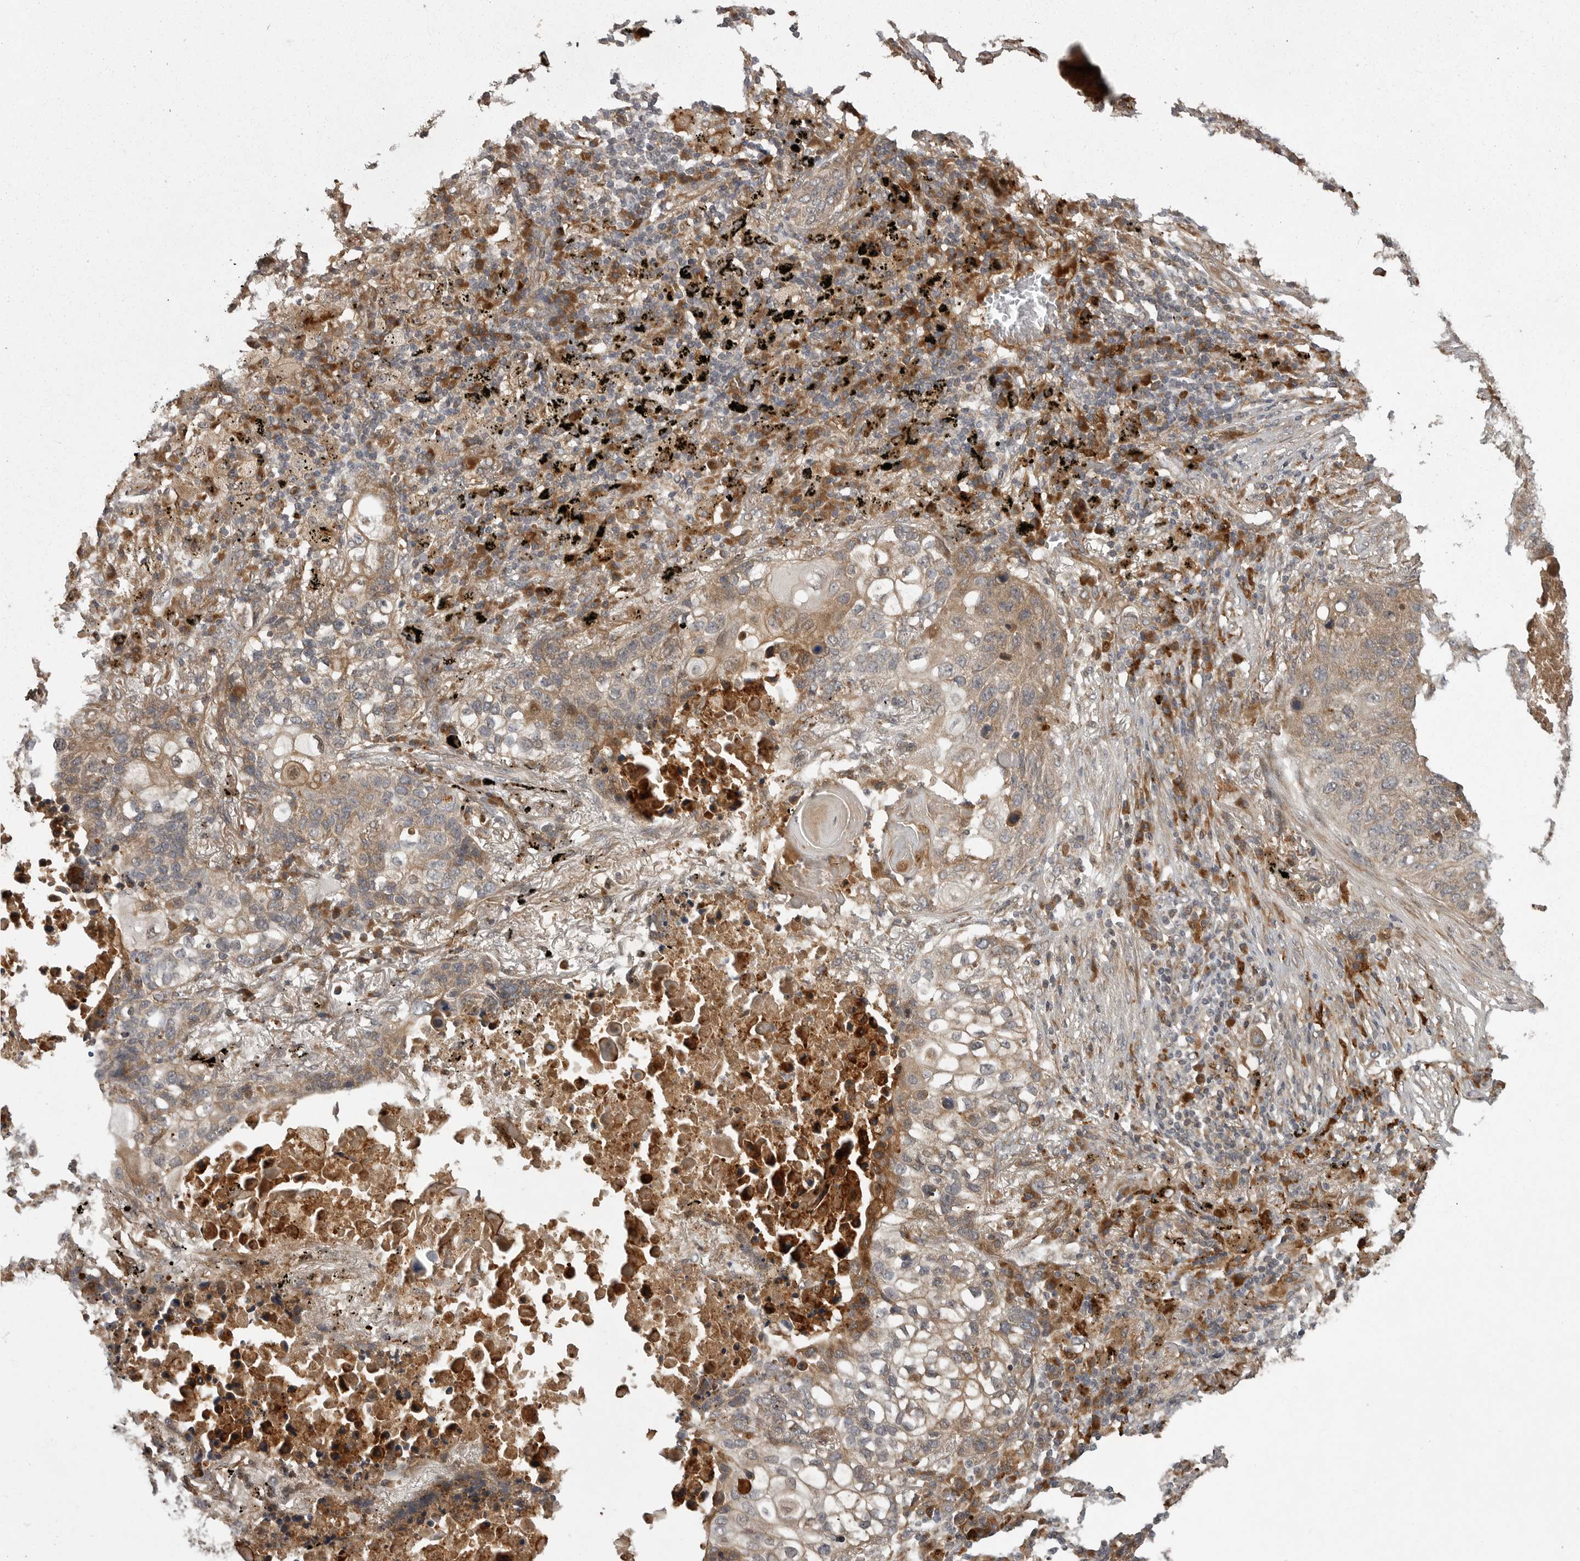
{"staining": {"intensity": "weak", "quantity": ">75%", "location": "cytoplasmic/membranous"}, "tissue": "lung cancer", "cell_type": "Tumor cells", "image_type": "cancer", "snomed": [{"axis": "morphology", "description": "Squamous cell carcinoma, NOS"}, {"axis": "topography", "description": "Lung"}], "caption": "IHC of lung squamous cell carcinoma reveals low levels of weak cytoplasmic/membranous expression in about >75% of tumor cells. (IHC, brightfield microscopy, high magnification).", "gene": "GPR31", "patient": {"sex": "female", "age": 63}}